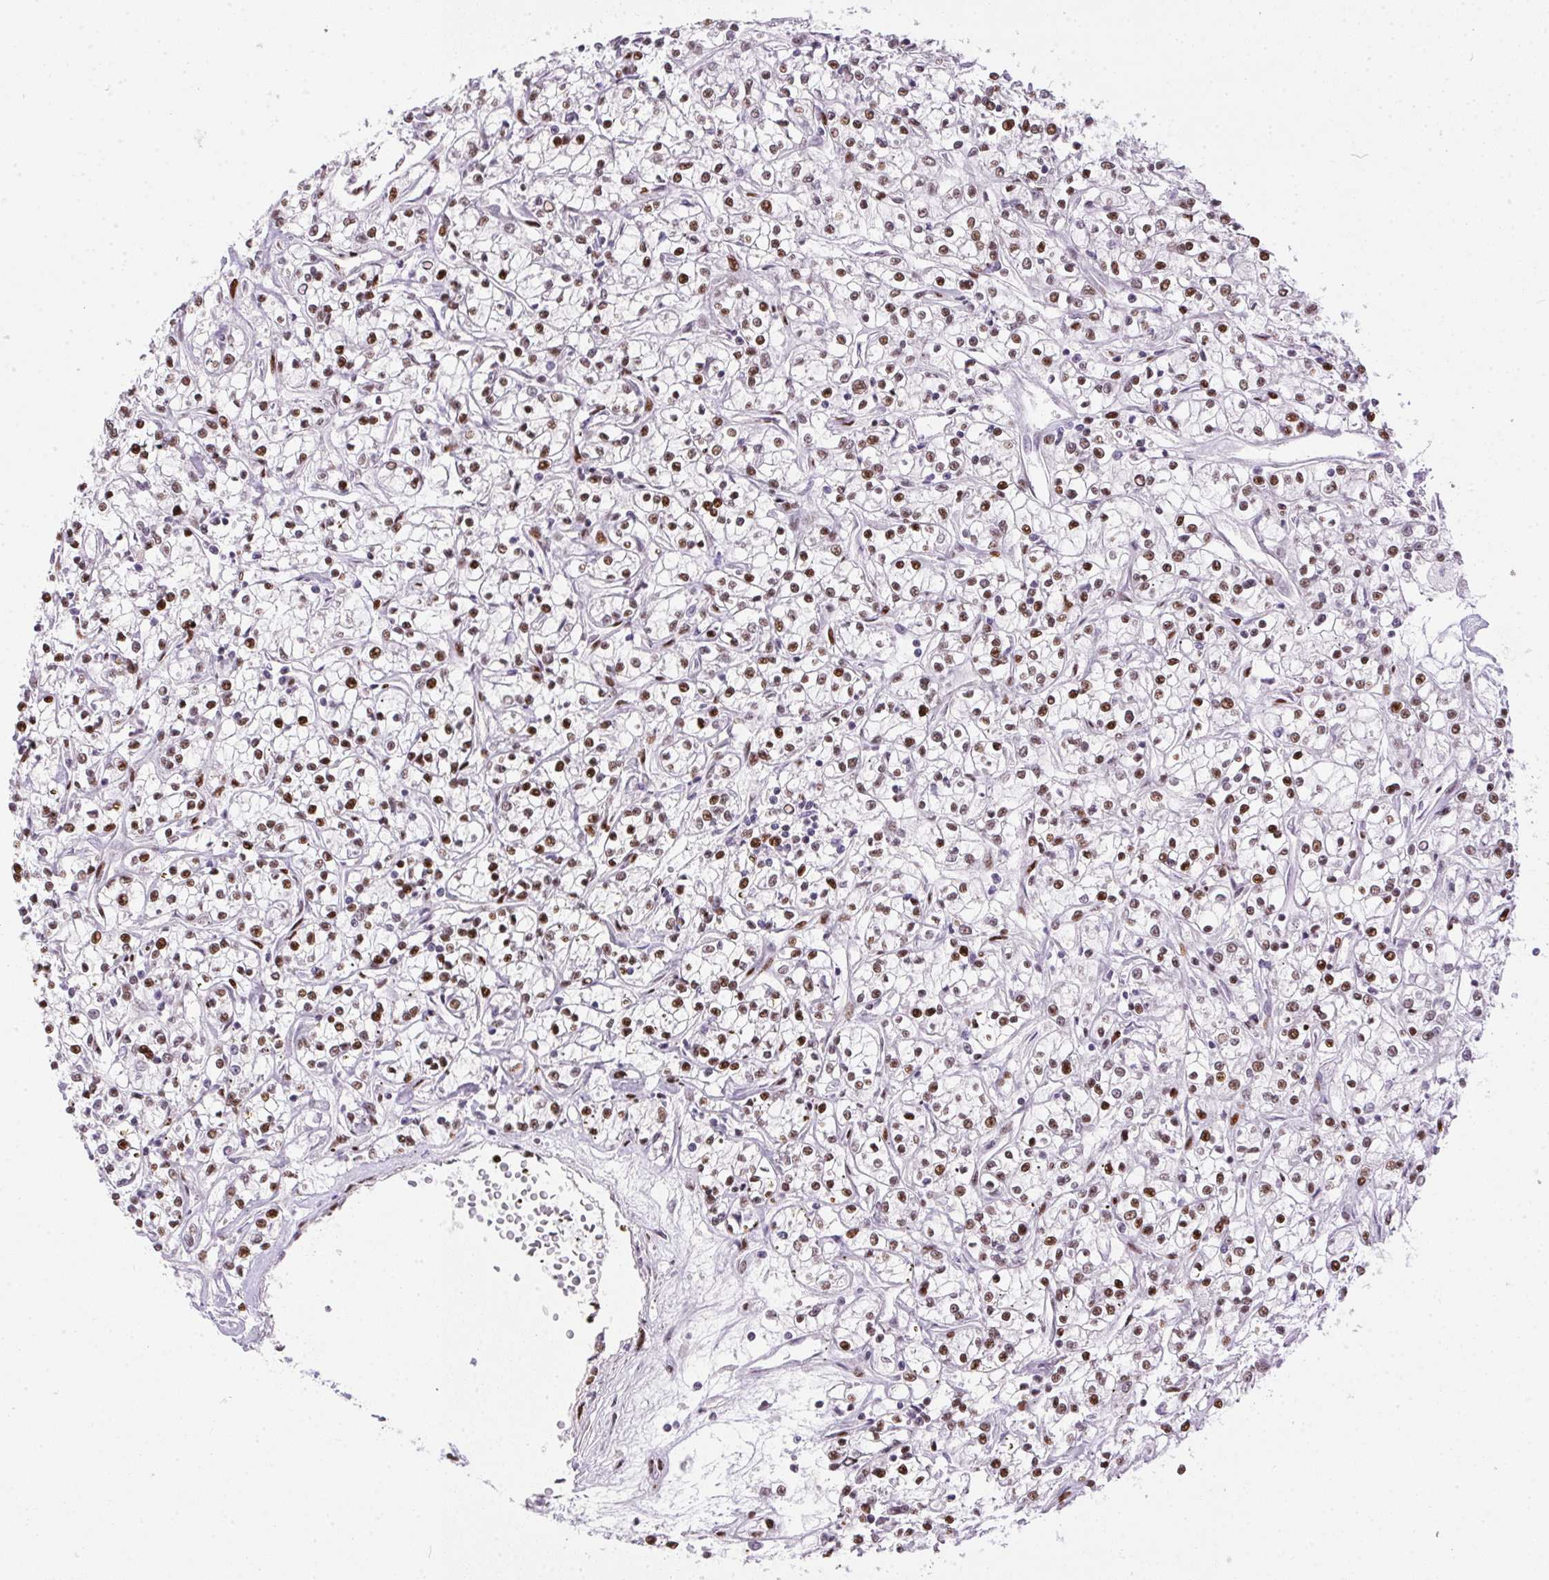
{"staining": {"intensity": "moderate", "quantity": ">75%", "location": "nuclear"}, "tissue": "renal cancer", "cell_type": "Tumor cells", "image_type": "cancer", "snomed": [{"axis": "morphology", "description": "Adenocarcinoma, NOS"}, {"axis": "topography", "description": "Kidney"}], "caption": "Immunohistochemical staining of human adenocarcinoma (renal) shows medium levels of moderate nuclear protein expression in about >75% of tumor cells. (brown staining indicates protein expression, while blue staining denotes nuclei).", "gene": "PAGE3", "patient": {"sex": "female", "age": 59}}